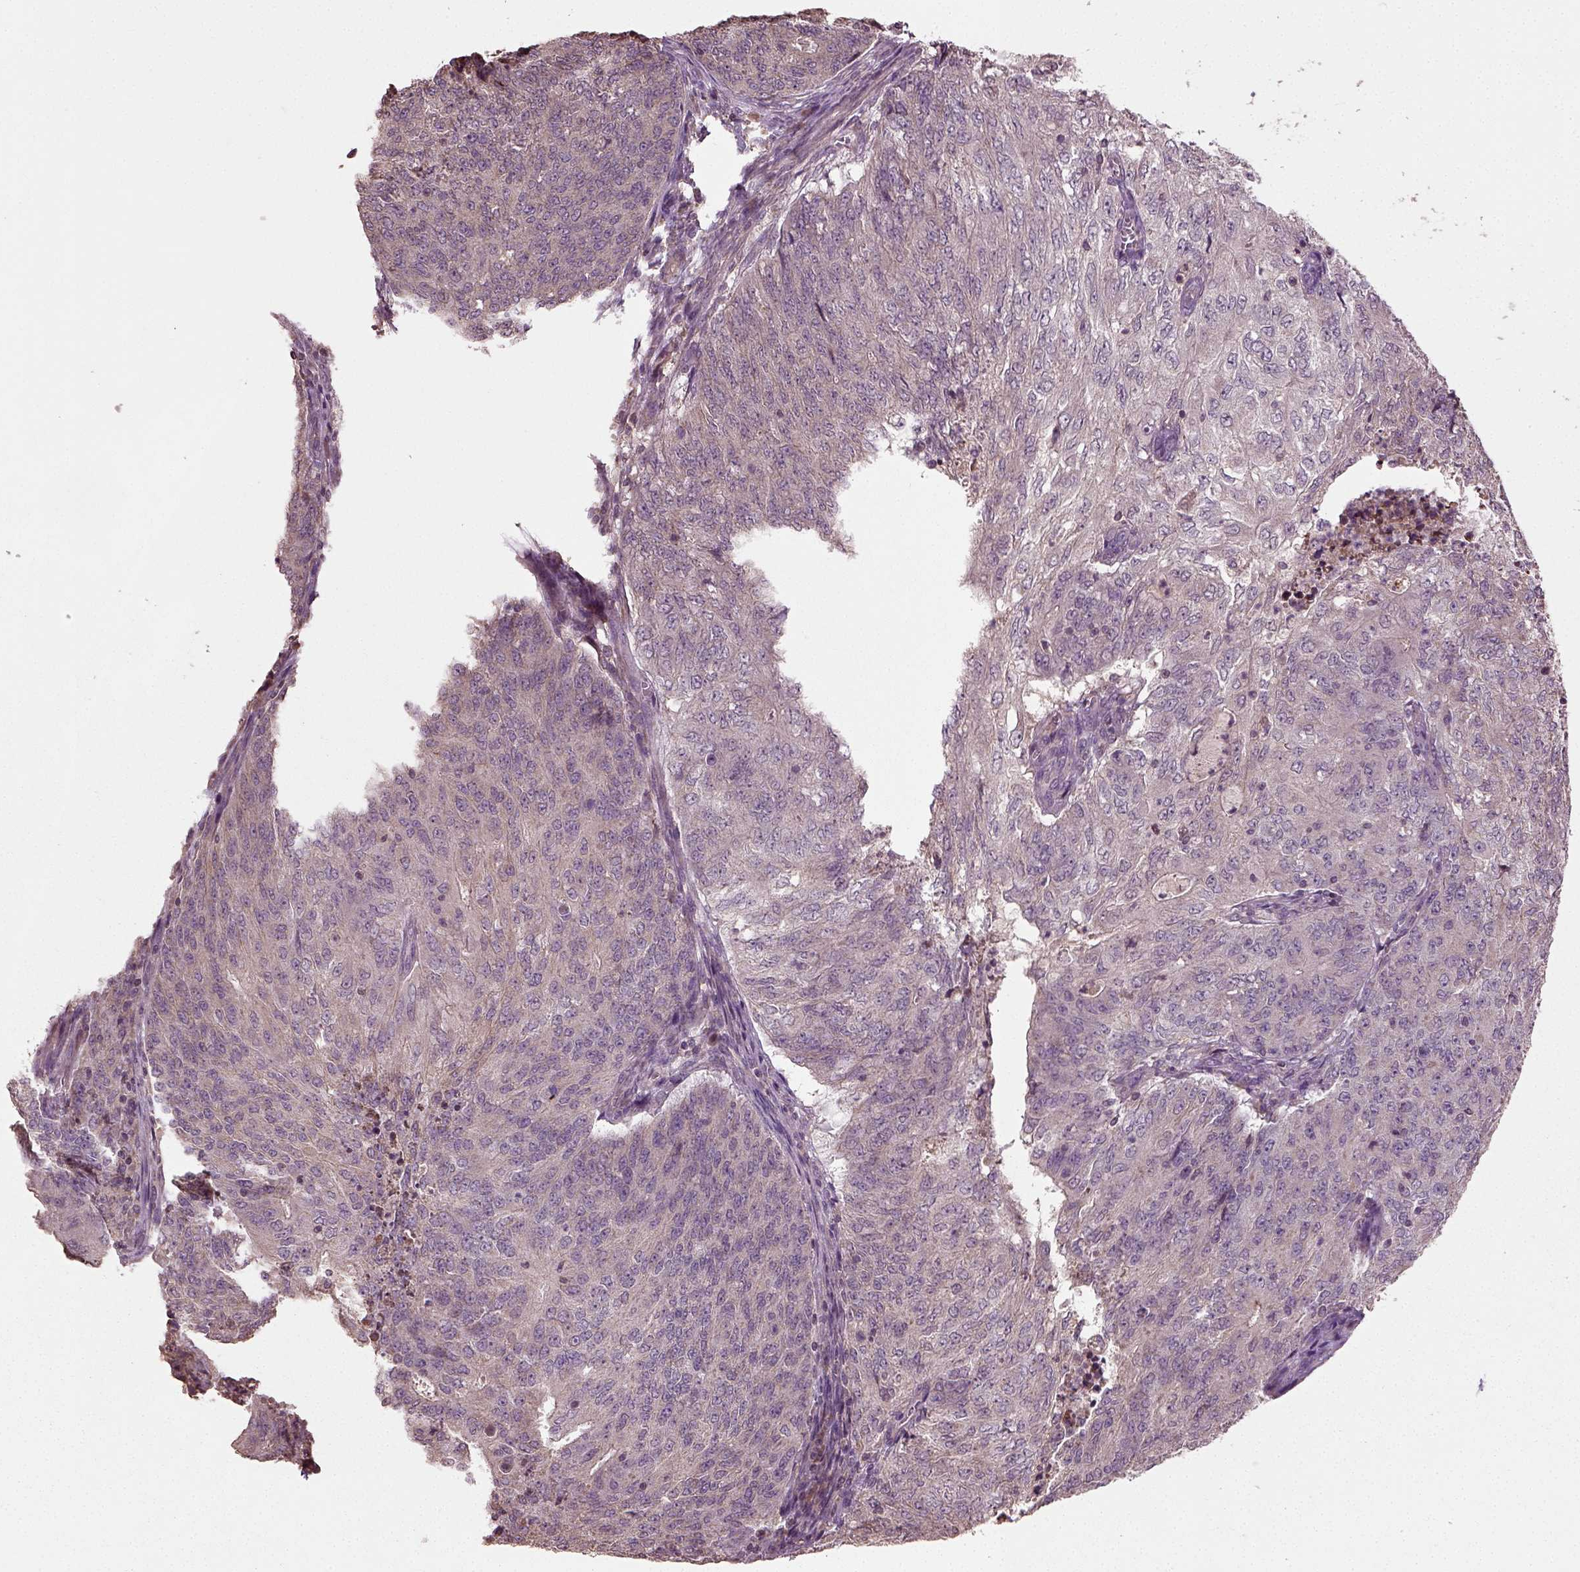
{"staining": {"intensity": "negative", "quantity": "none", "location": "none"}, "tissue": "endometrial cancer", "cell_type": "Tumor cells", "image_type": "cancer", "snomed": [{"axis": "morphology", "description": "Adenocarcinoma, NOS"}, {"axis": "topography", "description": "Endometrium"}], "caption": "This is a histopathology image of immunohistochemistry staining of endometrial cancer (adenocarcinoma), which shows no staining in tumor cells. (Stains: DAB immunohistochemistry (IHC) with hematoxylin counter stain, Microscopy: brightfield microscopy at high magnification).", "gene": "ERV3-1", "patient": {"sex": "female", "age": 82}}